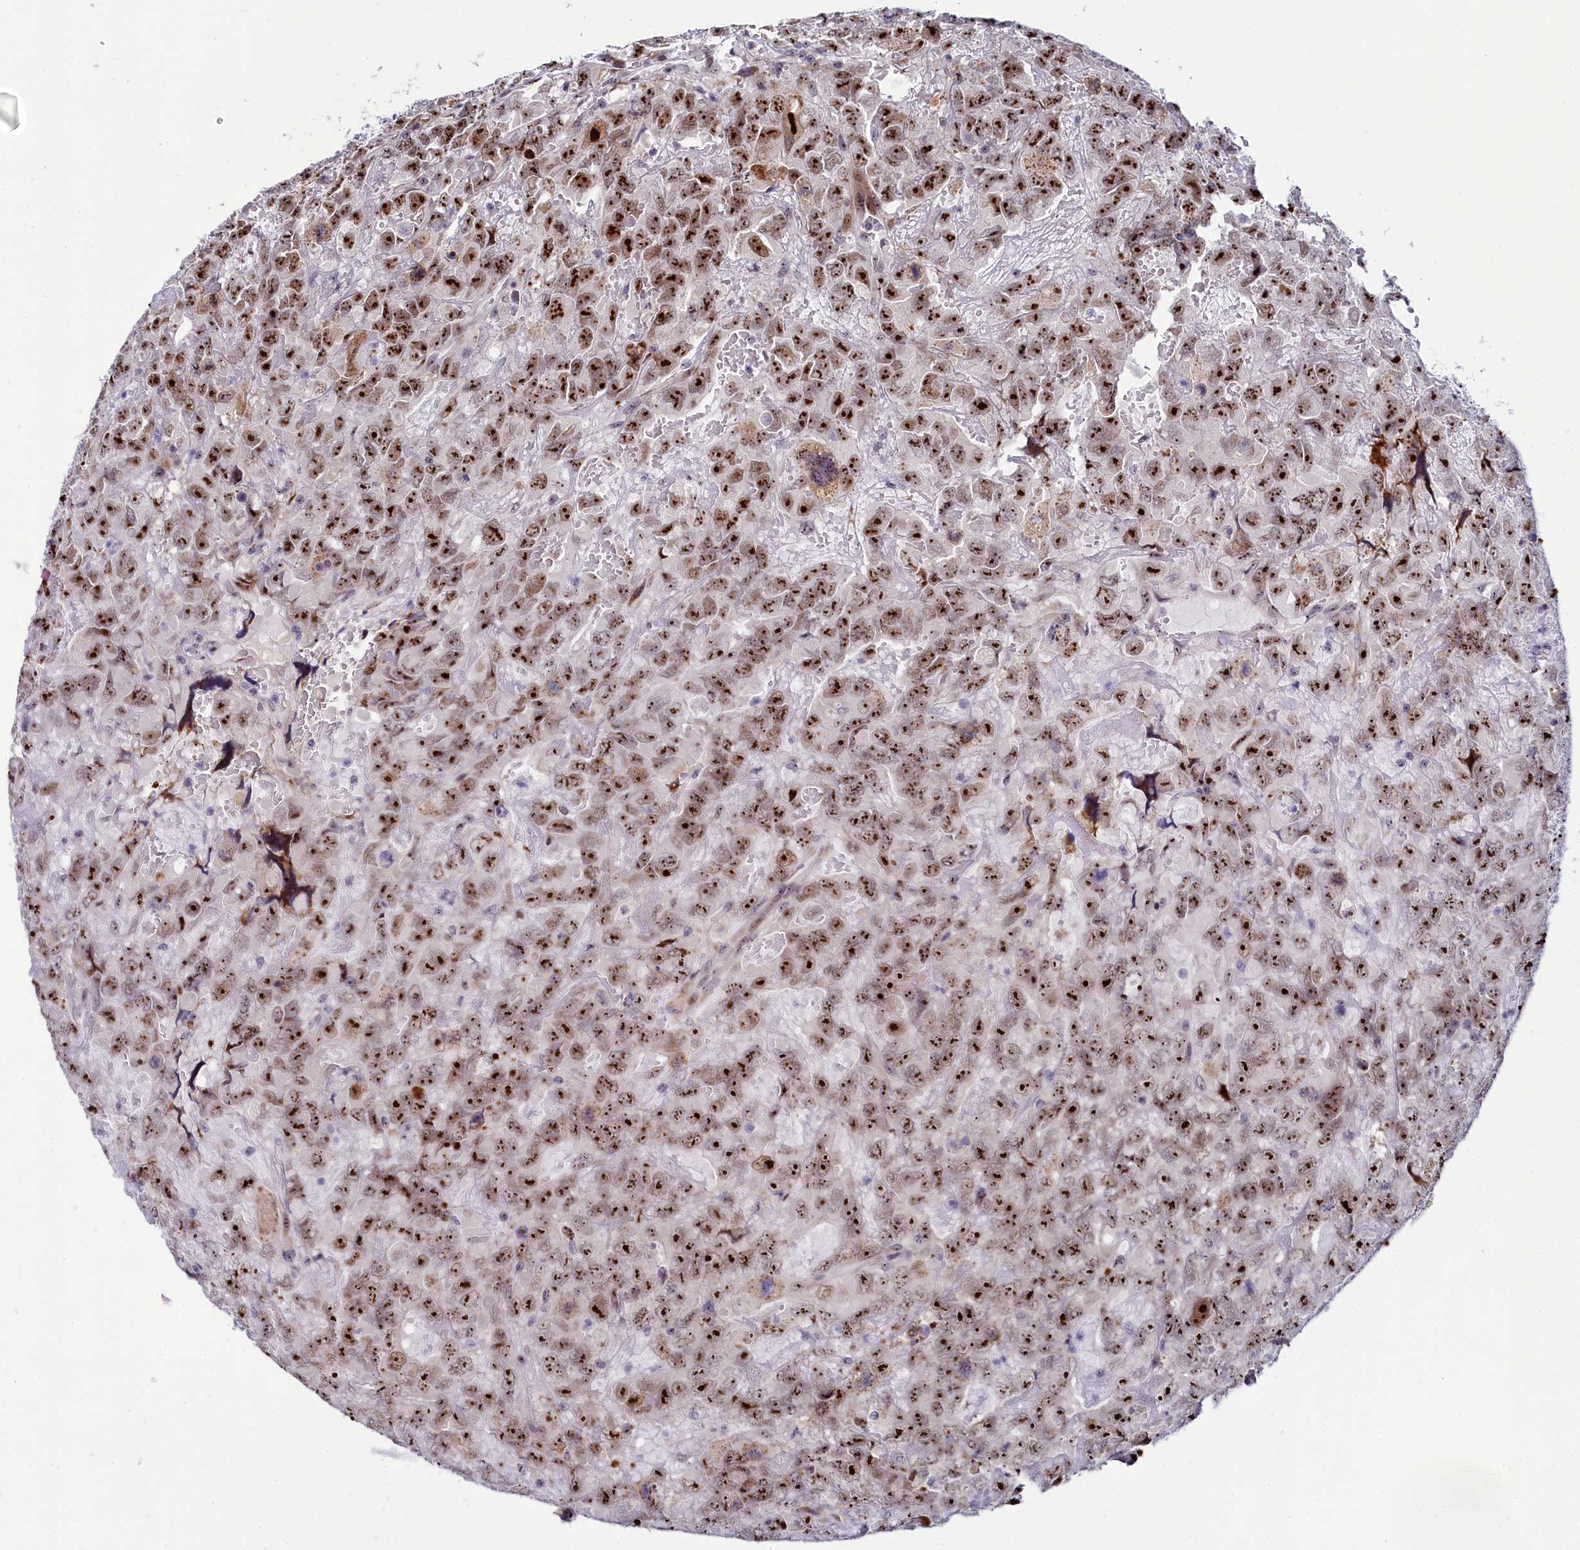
{"staining": {"intensity": "strong", "quantity": ">75%", "location": "nuclear"}, "tissue": "testis cancer", "cell_type": "Tumor cells", "image_type": "cancer", "snomed": [{"axis": "morphology", "description": "Carcinoma, Embryonal, NOS"}, {"axis": "topography", "description": "Testis"}], "caption": "This is an image of immunohistochemistry staining of testis embryonal carcinoma, which shows strong positivity in the nuclear of tumor cells.", "gene": "TCOF1", "patient": {"sex": "male", "age": 45}}